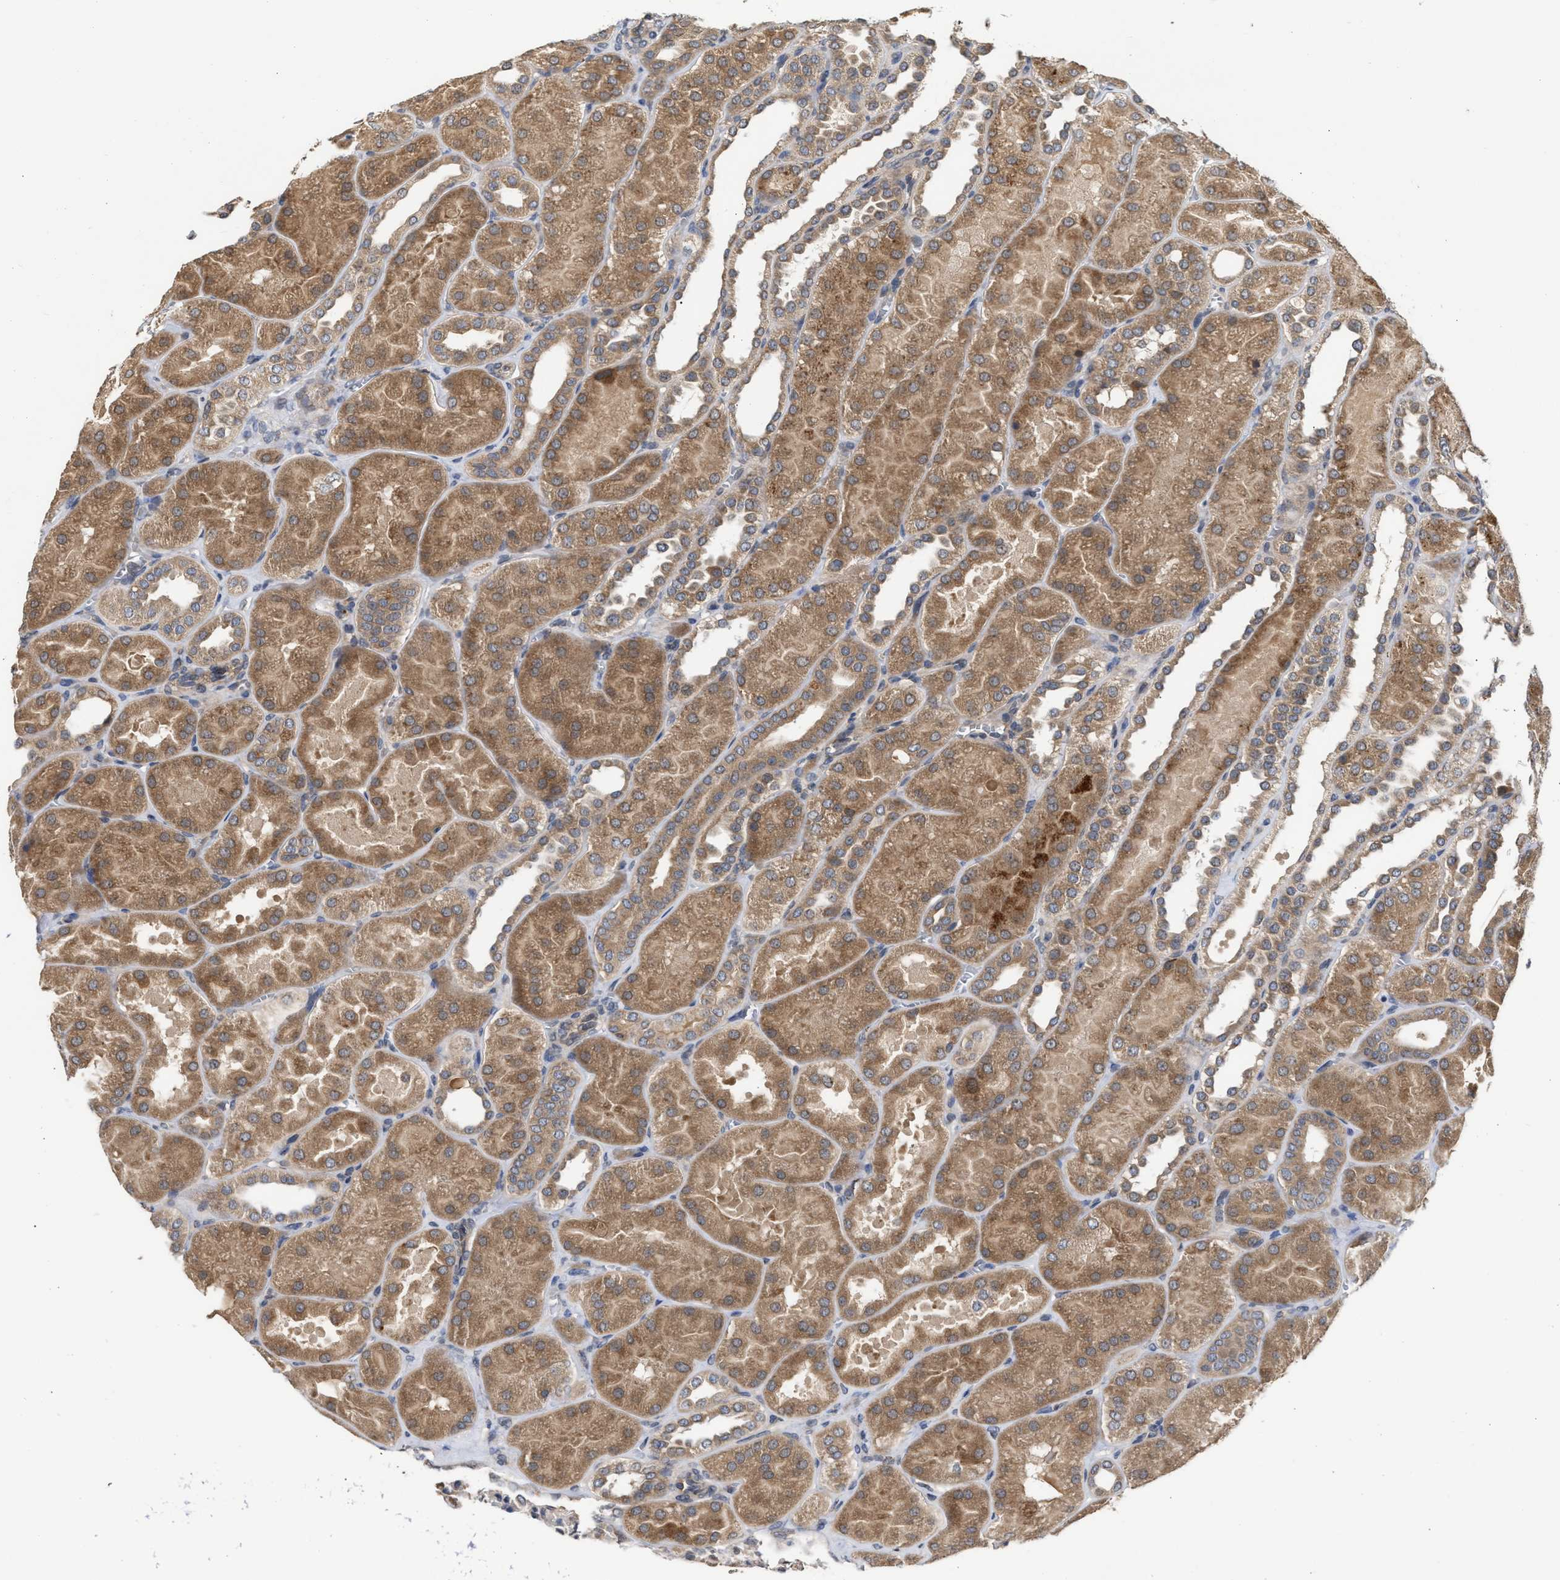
{"staining": {"intensity": "negative", "quantity": "none", "location": "none"}, "tissue": "kidney", "cell_type": "Cells in glomeruli", "image_type": "normal", "snomed": [{"axis": "morphology", "description": "Normal tissue, NOS"}, {"axis": "topography", "description": "Kidney"}], "caption": "IHC micrograph of benign human kidney stained for a protein (brown), which shows no positivity in cells in glomeruli.", "gene": "SAR1A", "patient": {"sex": "male", "age": 28}}